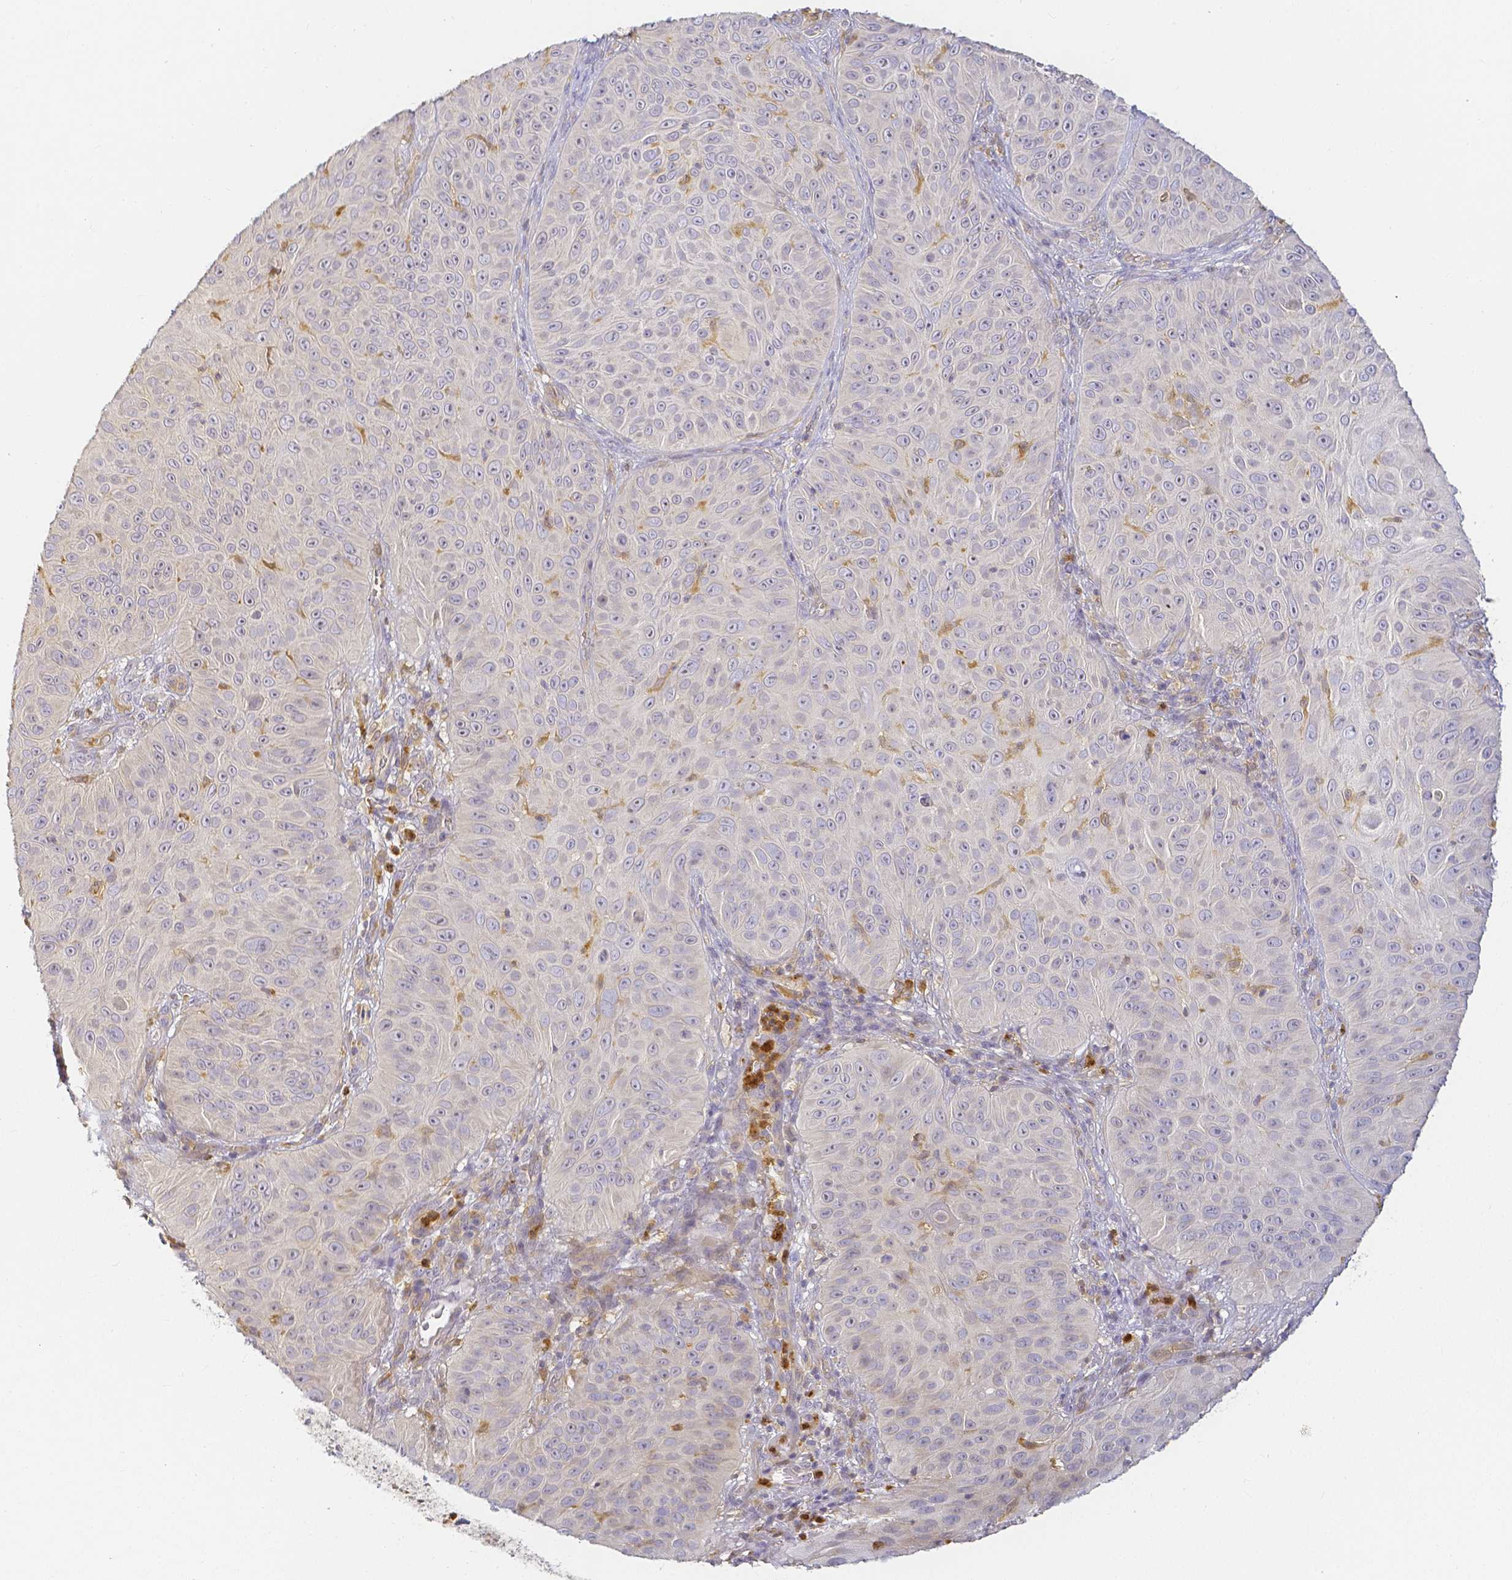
{"staining": {"intensity": "negative", "quantity": "none", "location": "none"}, "tissue": "skin cancer", "cell_type": "Tumor cells", "image_type": "cancer", "snomed": [{"axis": "morphology", "description": "Squamous cell carcinoma, NOS"}, {"axis": "topography", "description": "Skin"}], "caption": "An IHC photomicrograph of skin cancer (squamous cell carcinoma) is shown. There is no staining in tumor cells of skin cancer (squamous cell carcinoma).", "gene": "KCNH1", "patient": {"sex": "male", "age": 82}}